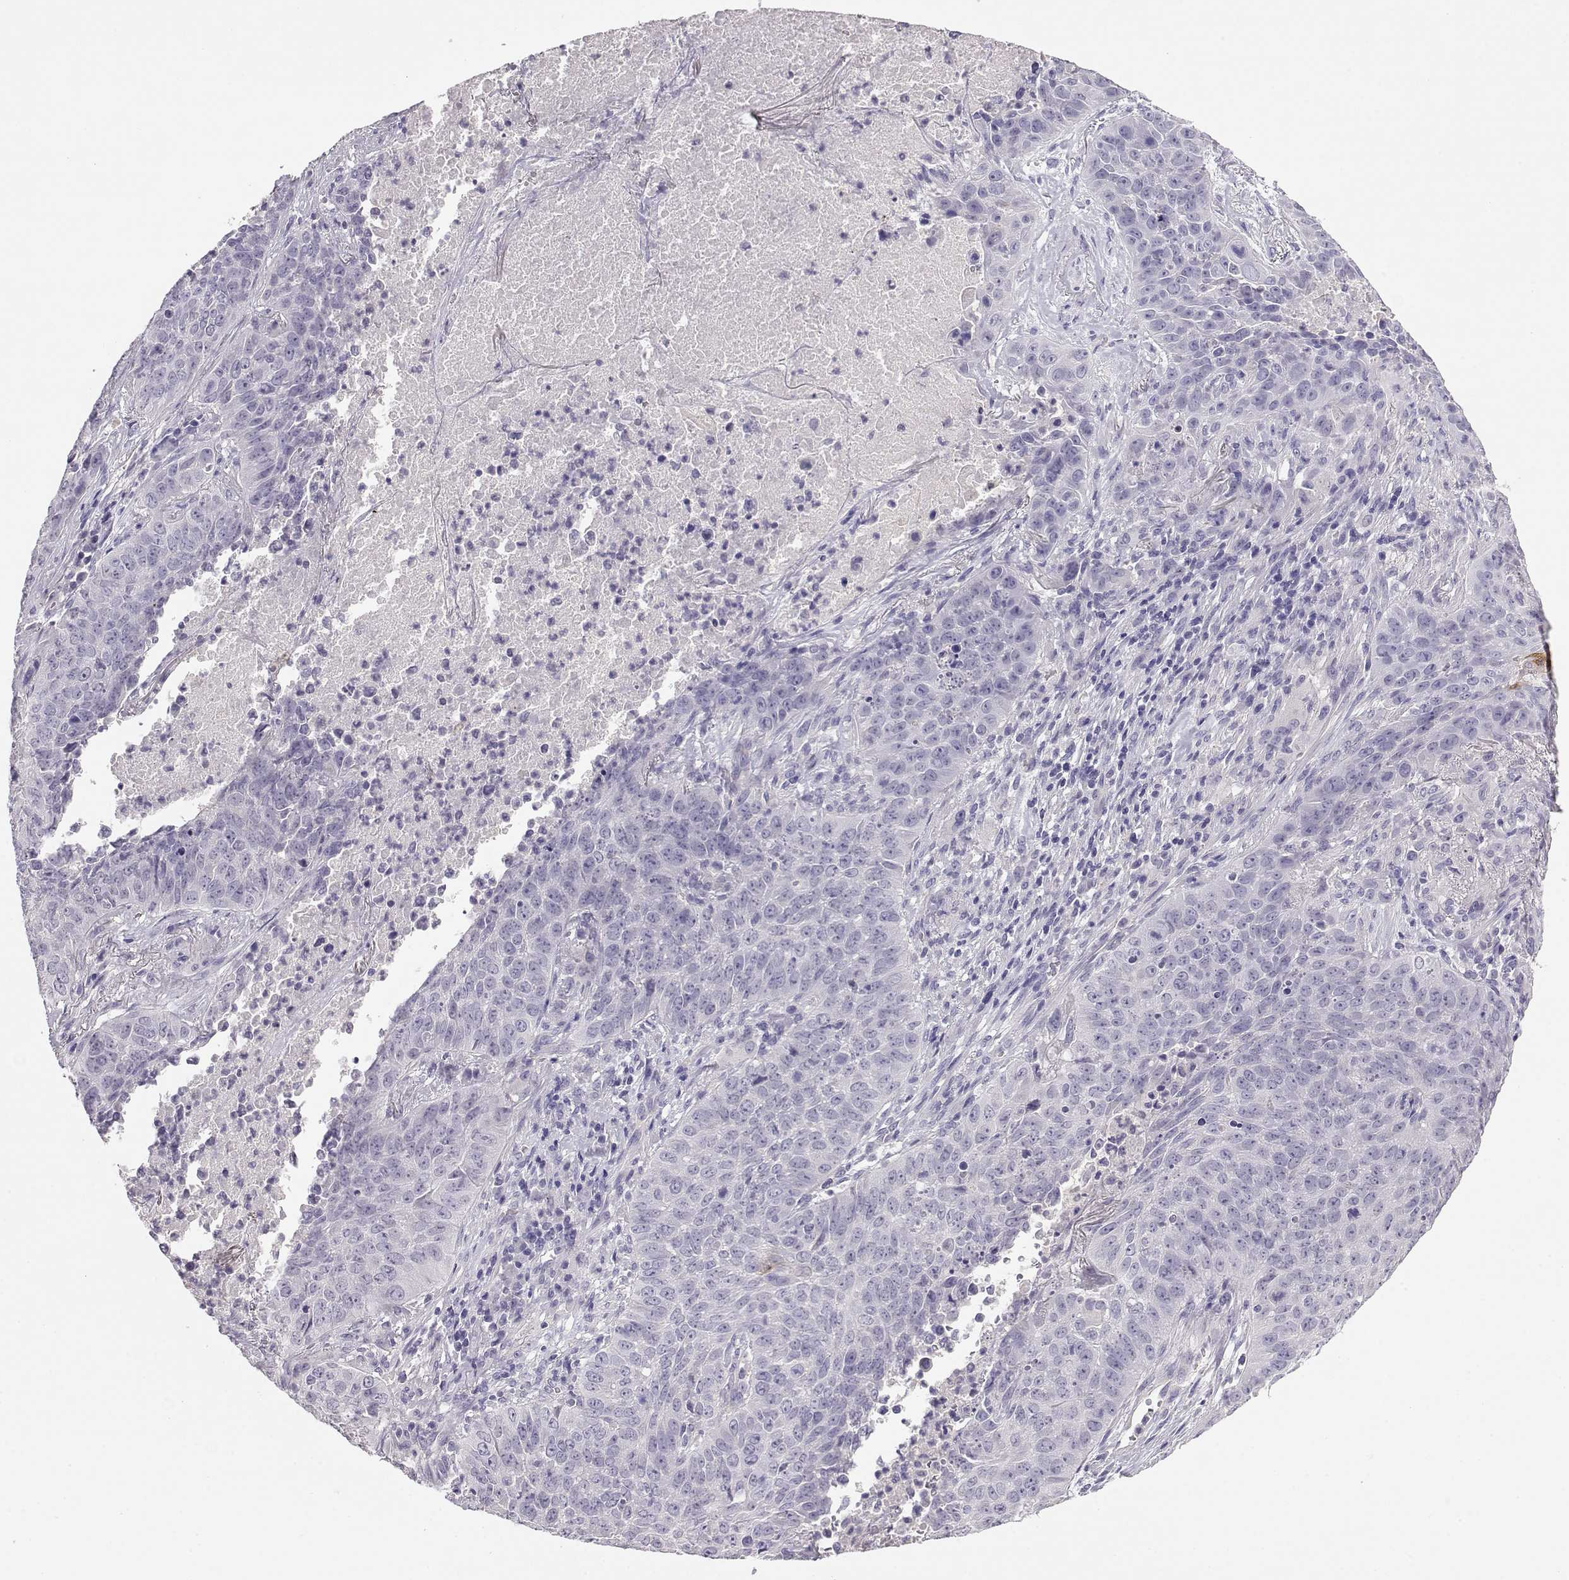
{"staining": {"intensity": "negative", "quantity": "none", "location": "none"}, "tissue": "lung cancer", "cell_type": "Tumor cells", "image_type": "cancer", "snomed": [{"axis": "morphology", "description": "Normal tissue, NOS"}, {"axis": "morphology", "description": "Squamous cell carcinoma, NOS"}, {"axis": "topography", "description": "Bronchus"}, {"axis": "topography", "description": "Lung"}], "caption": "This is a image of immunohistochemistry (IHC) staining of lung cancer (squamous cell carcinoma), which shows no staining in tumor cells. Brightfield microscopy of immunohistochemistry (IHC) stained with DAB (3,3'-diaminobenzidine) (brown) and hematoxylin (blue), captured at high magnification.", "gene": "ENDOU", "patient": {"sex": "male", "age": 64}}